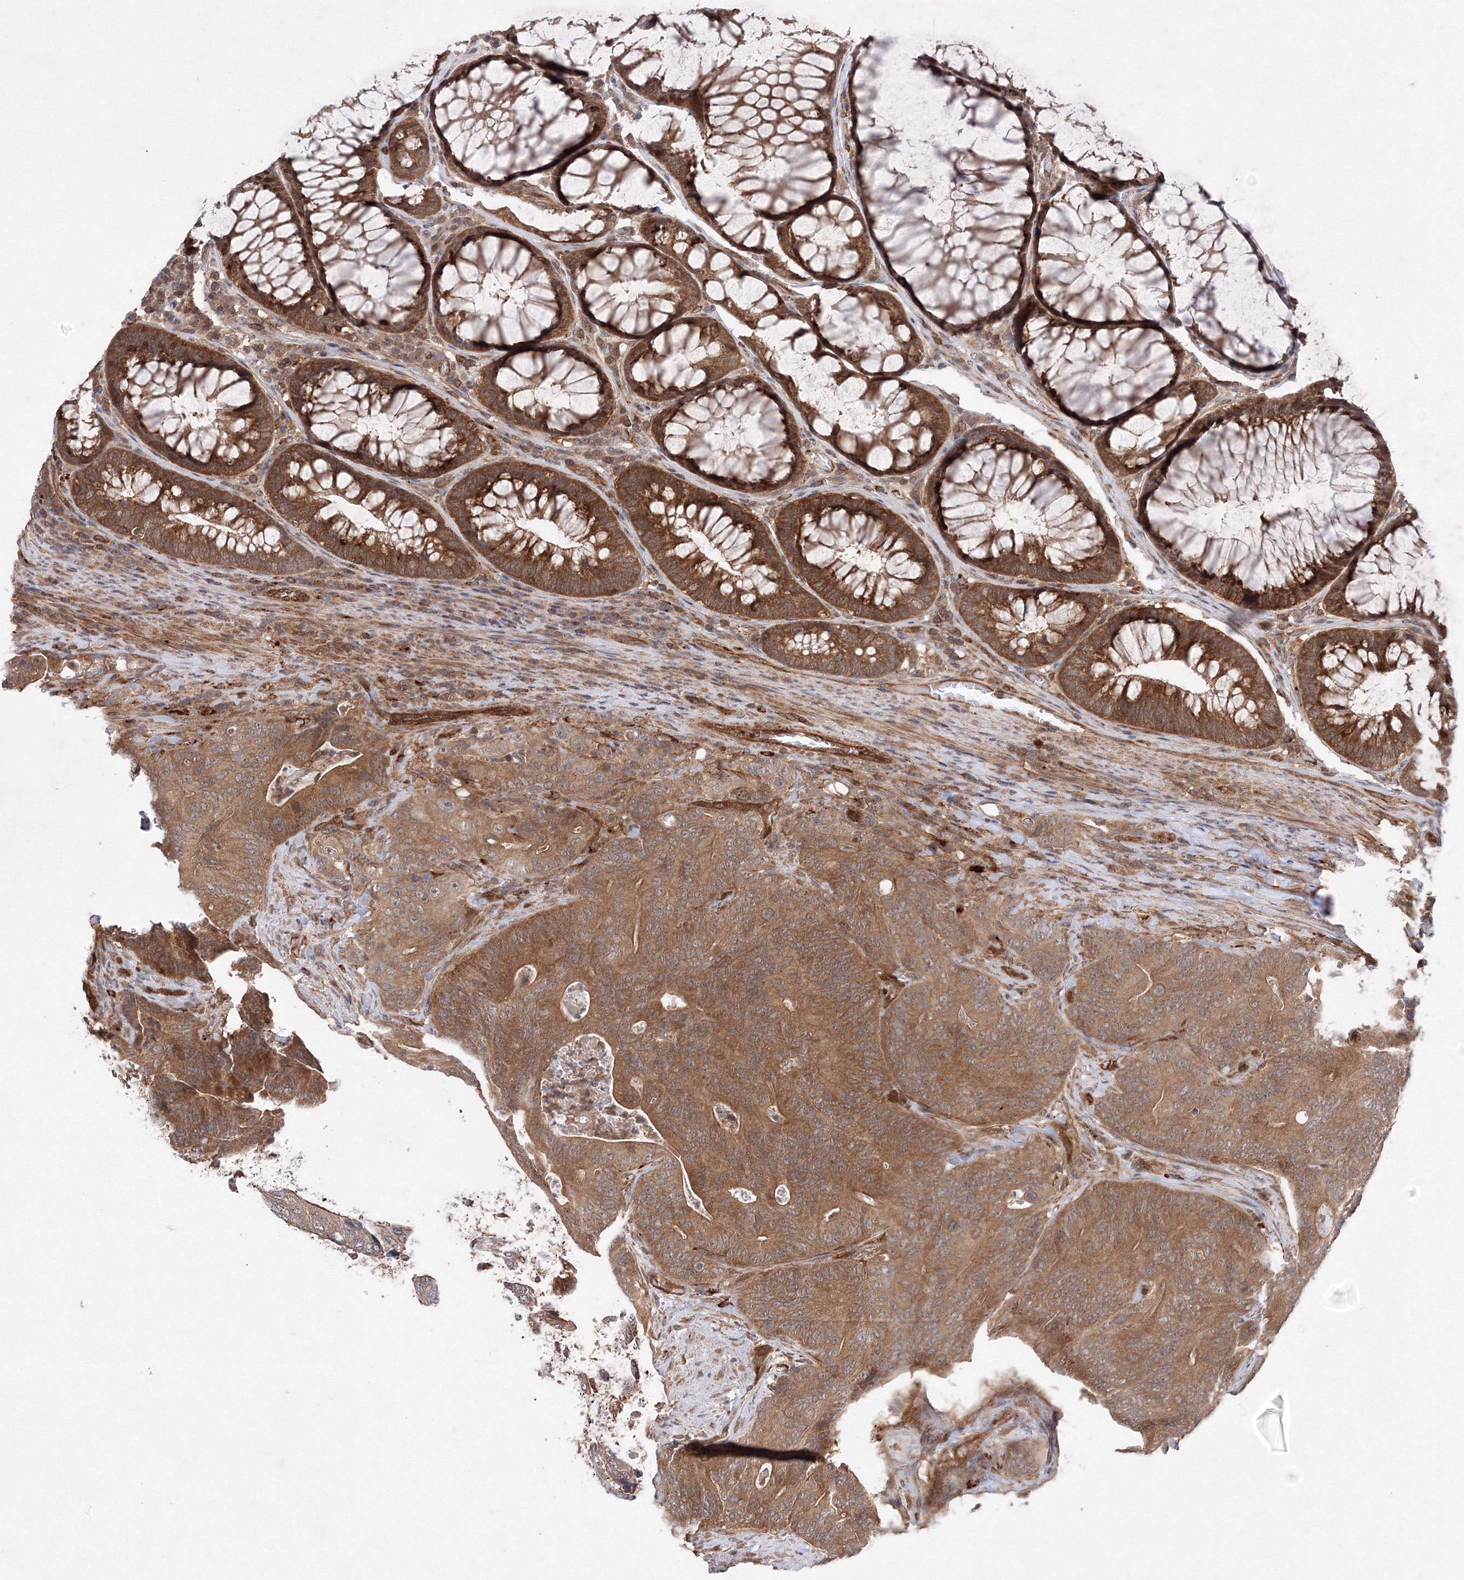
{"staining": {"intensity": "moderate", "quantity": ">75%", "location": "cytoplasmic/membranous"}, "tissue": "colorectal cancer", "cell_type": "Tumor cells", "image_type": "cancer", "snomed": [{"axis": "morphology", "description": "Normal tissue, NOS"}, {"axis": "topography", "description": "Colon"}], "caption": "Immunohistochemistry of human colorectal cancer shows medium levels of moderate cytoplasmic/membranous expression in approximately >75% of tumor cells.", "gene": "DCTD", "patient": {"sex": "female", "age": 82}}